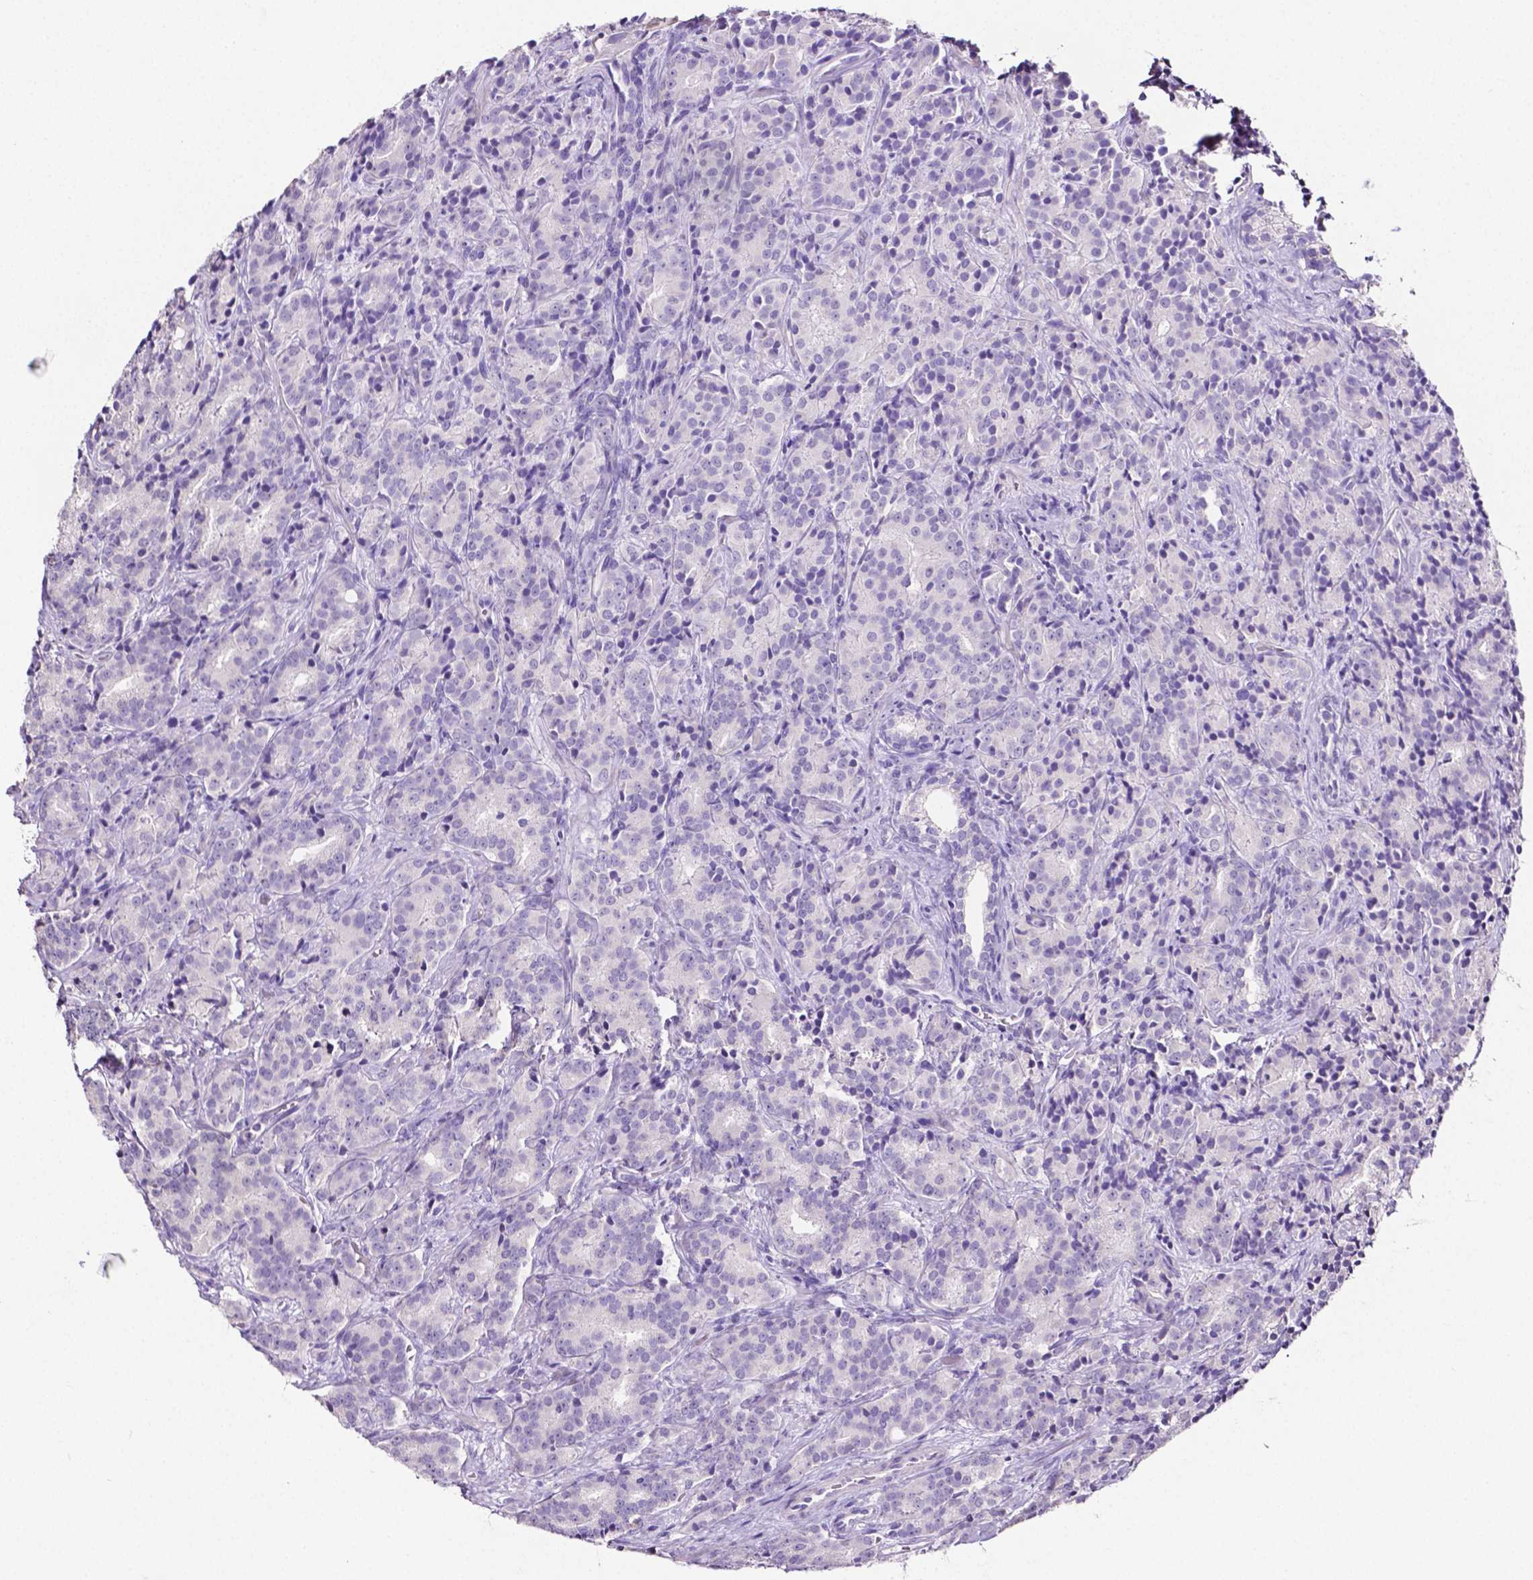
{"staining": {"intensity": "negative", "quantity": "none", "location": "none"}, "tissue": "prostate cancer", "cell_type": "Tumor cells", "image_type": "cancer", "snomed": [{"axis": "morphology", "description": "Adenocarcinoma, High grade"}, {"axis": "topography", "description": "Prostate"}], "caption": "Tumor cells show no significant staining in prostate cancer (high-grade adenocarcinoma).", "gene": "SLC22A2", "patient": {"sex": "male", "age": 90}}